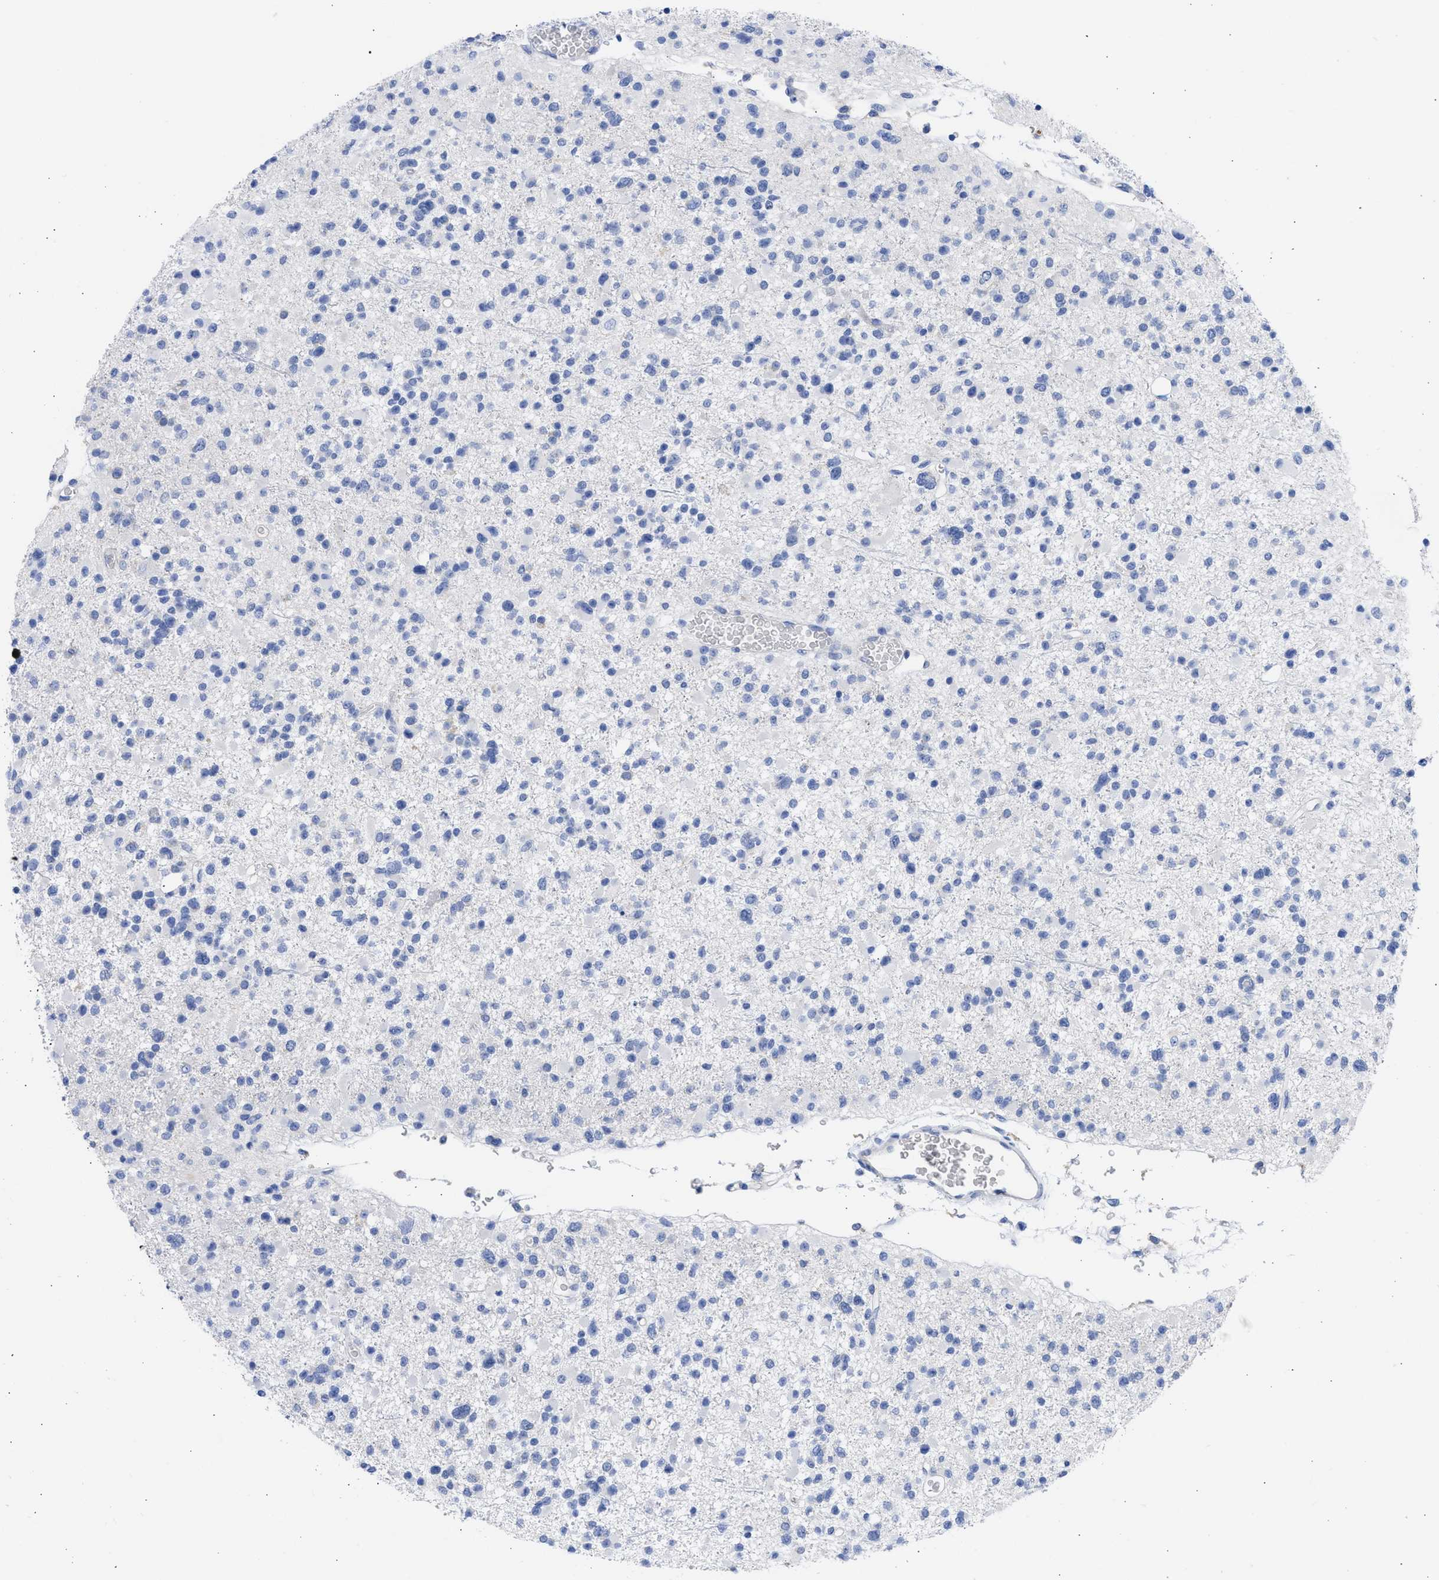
{"staining": {"intensity": "negative", "quantity": "none", "location": "none"}, "tissue": "glioma", "cell_type": "Tumor cells", "image_type": "cancer", "snomed": [{"axis": "morphology", "description": "Glioma, malignant, Low grade"}, {"axis": "topography", "description": "Brain"}], "caption": "Micrograph shows no protein expression in tumor cells of malignant glioma (low-grade) tissue.", "gene": "RSPH1", "patient": {"sex": "female", "age": 22}}